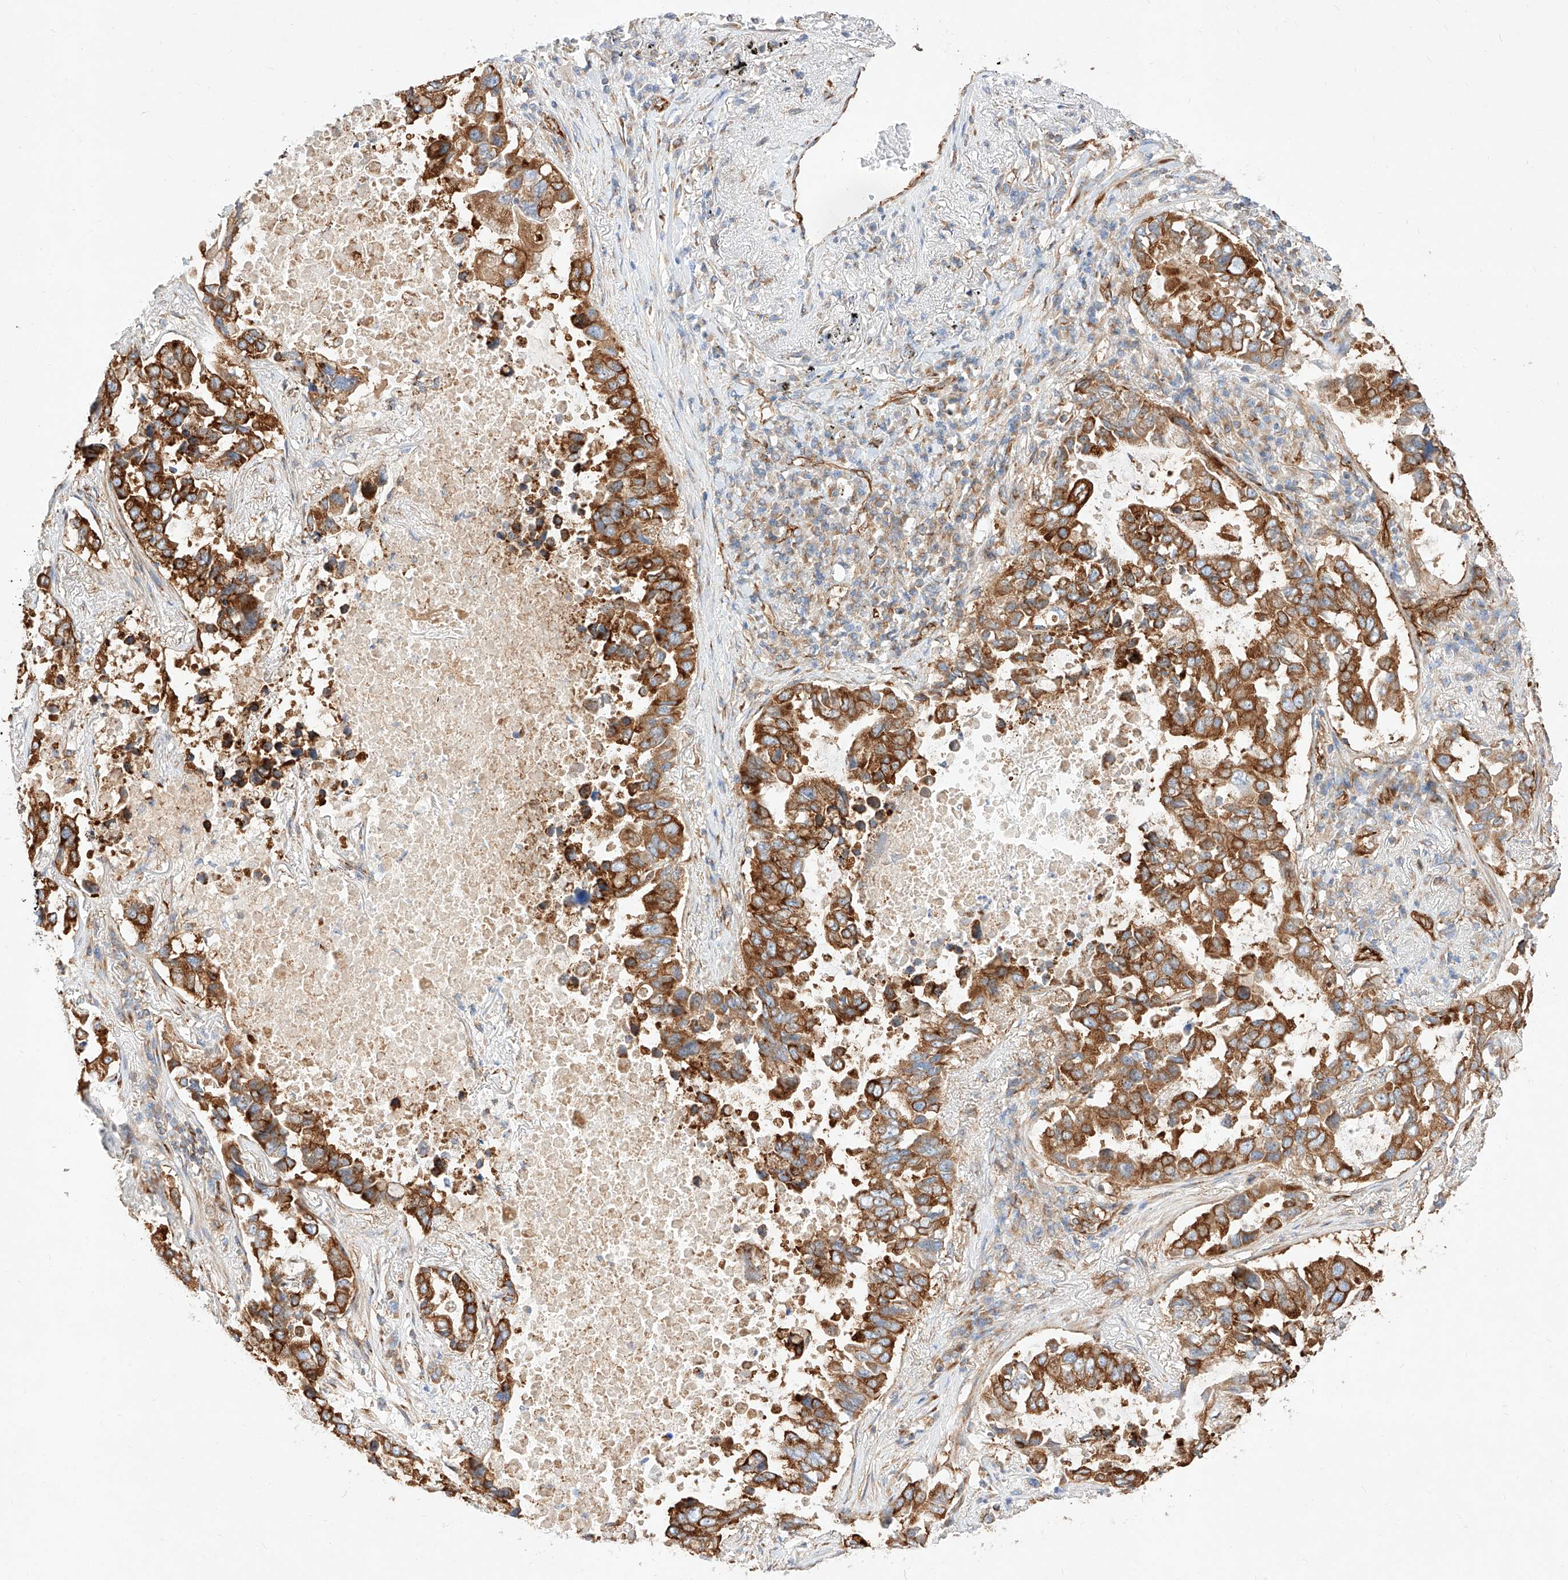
{"staining": {"intensity": "strong", "quantity": ">75%", "location": "cytoplasmic/membranous"}, "tissue": "lung cancer", "cell_type": "Tumor cells", "image_type": "cancer", "snomed": [{"axis": "morphology", "description": "Adenocarcinoma, NOS"}, {"axis": "topography", "description": "Lung"}], "caption": "This is a photomicrograph of immunohistochemistry staining of lung cancer, which shows strong staining in the cytoplasmic/membranous of tumor cells.", "gene": "CSGALNACT2", "patient": {"sex": "male", "age": 64}}